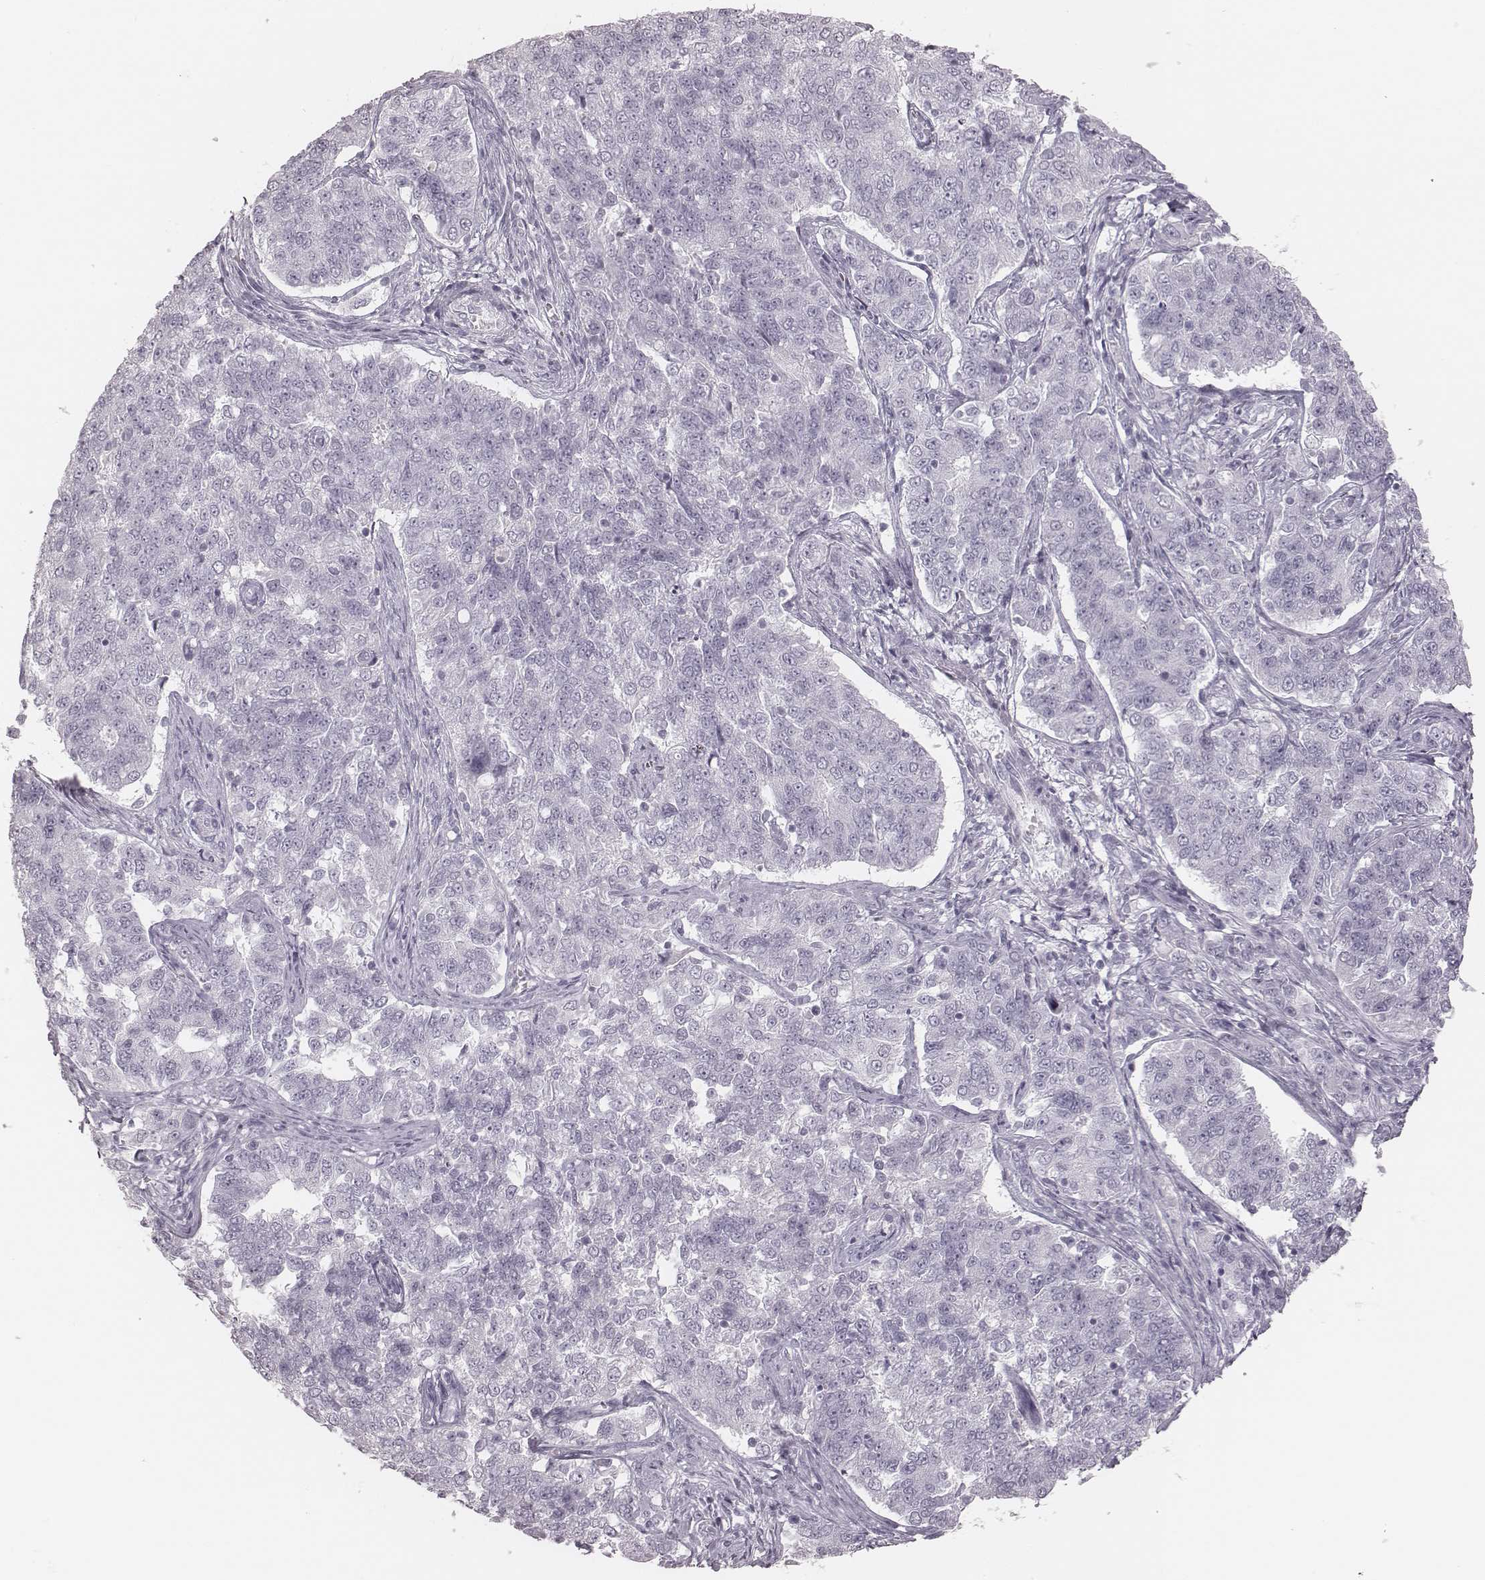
{"staining": {"intensity": "negative", "quantity": "none", "location": "none"}, "tissue": "endometrial cancer", "cell_type": "Tumor cells", "image_type": "cancer", "snomed": [{"axis": "morphology", "description": "Adenocarcinoma, NOS"}, {"axis": "topography", "description": "Endometrium"}], "caption": "Adenocarcinoma (endometrial) was stained to show a protein in brown. There is no significant staining in tumor cells.", "gene": "MSX1", "patient": {"sex": "female", "age": 43}}